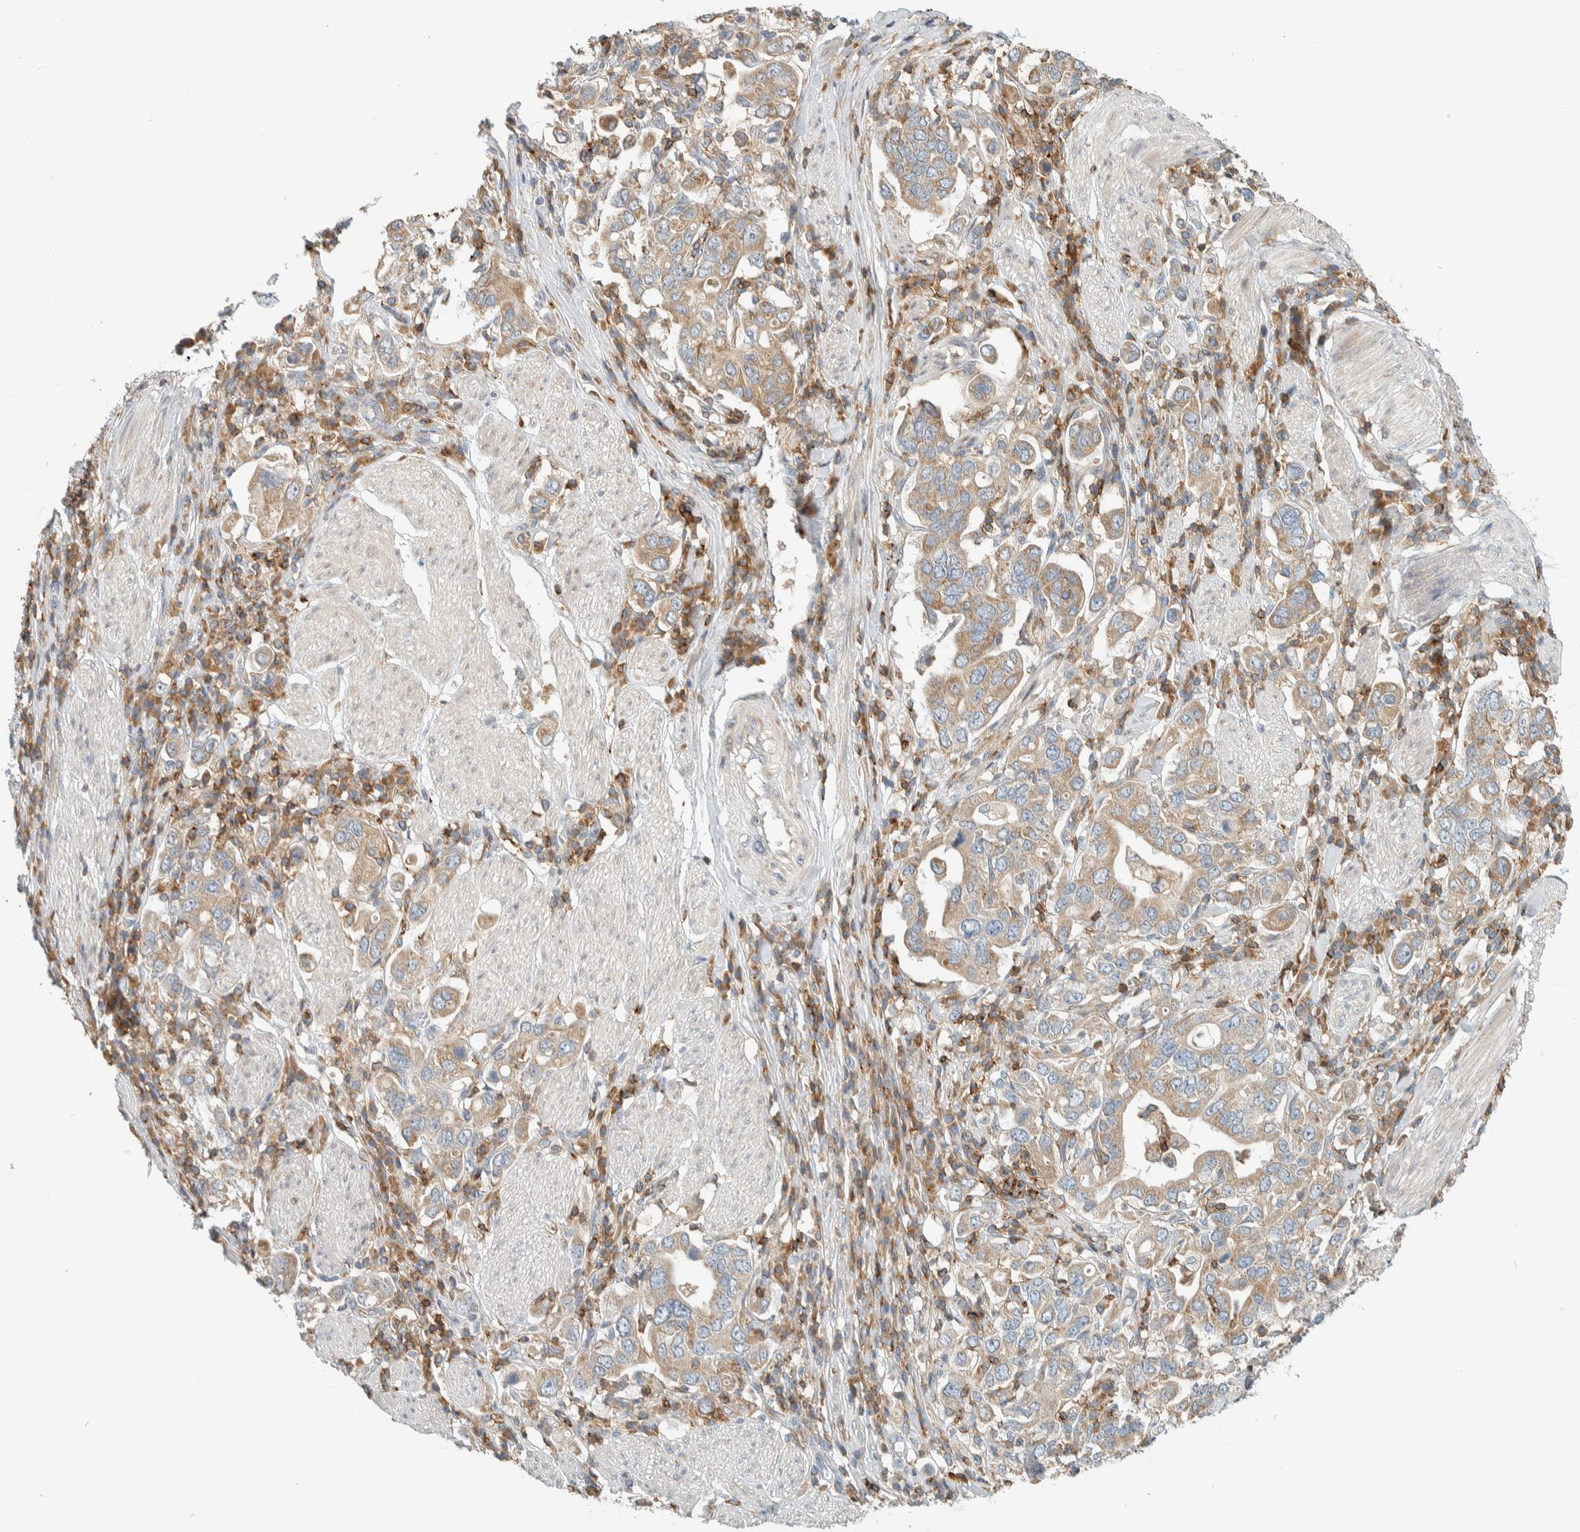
{"staining": {"intensity": "weak", "quantity": ">75%", "location": "cytoplasmic/membranous"}, "tissue": "stomach cancer", "cell_type": "Tumor cells", "image_type": "cancer", "snomed": [{"axis": "morphology", "description": "Adenocarcinoma, NOS"}, {"axis": "topography", "description": "Stomach, upper"}], "caption": "The histopathology image displays a brown stain indicating the presence of a protein in the cytoplasmic/membranous of tumor cells in stomach cancer (adenocarcinoma).", "gene": "CCDC57", "patient": {"sex": "male", "age": 62}}